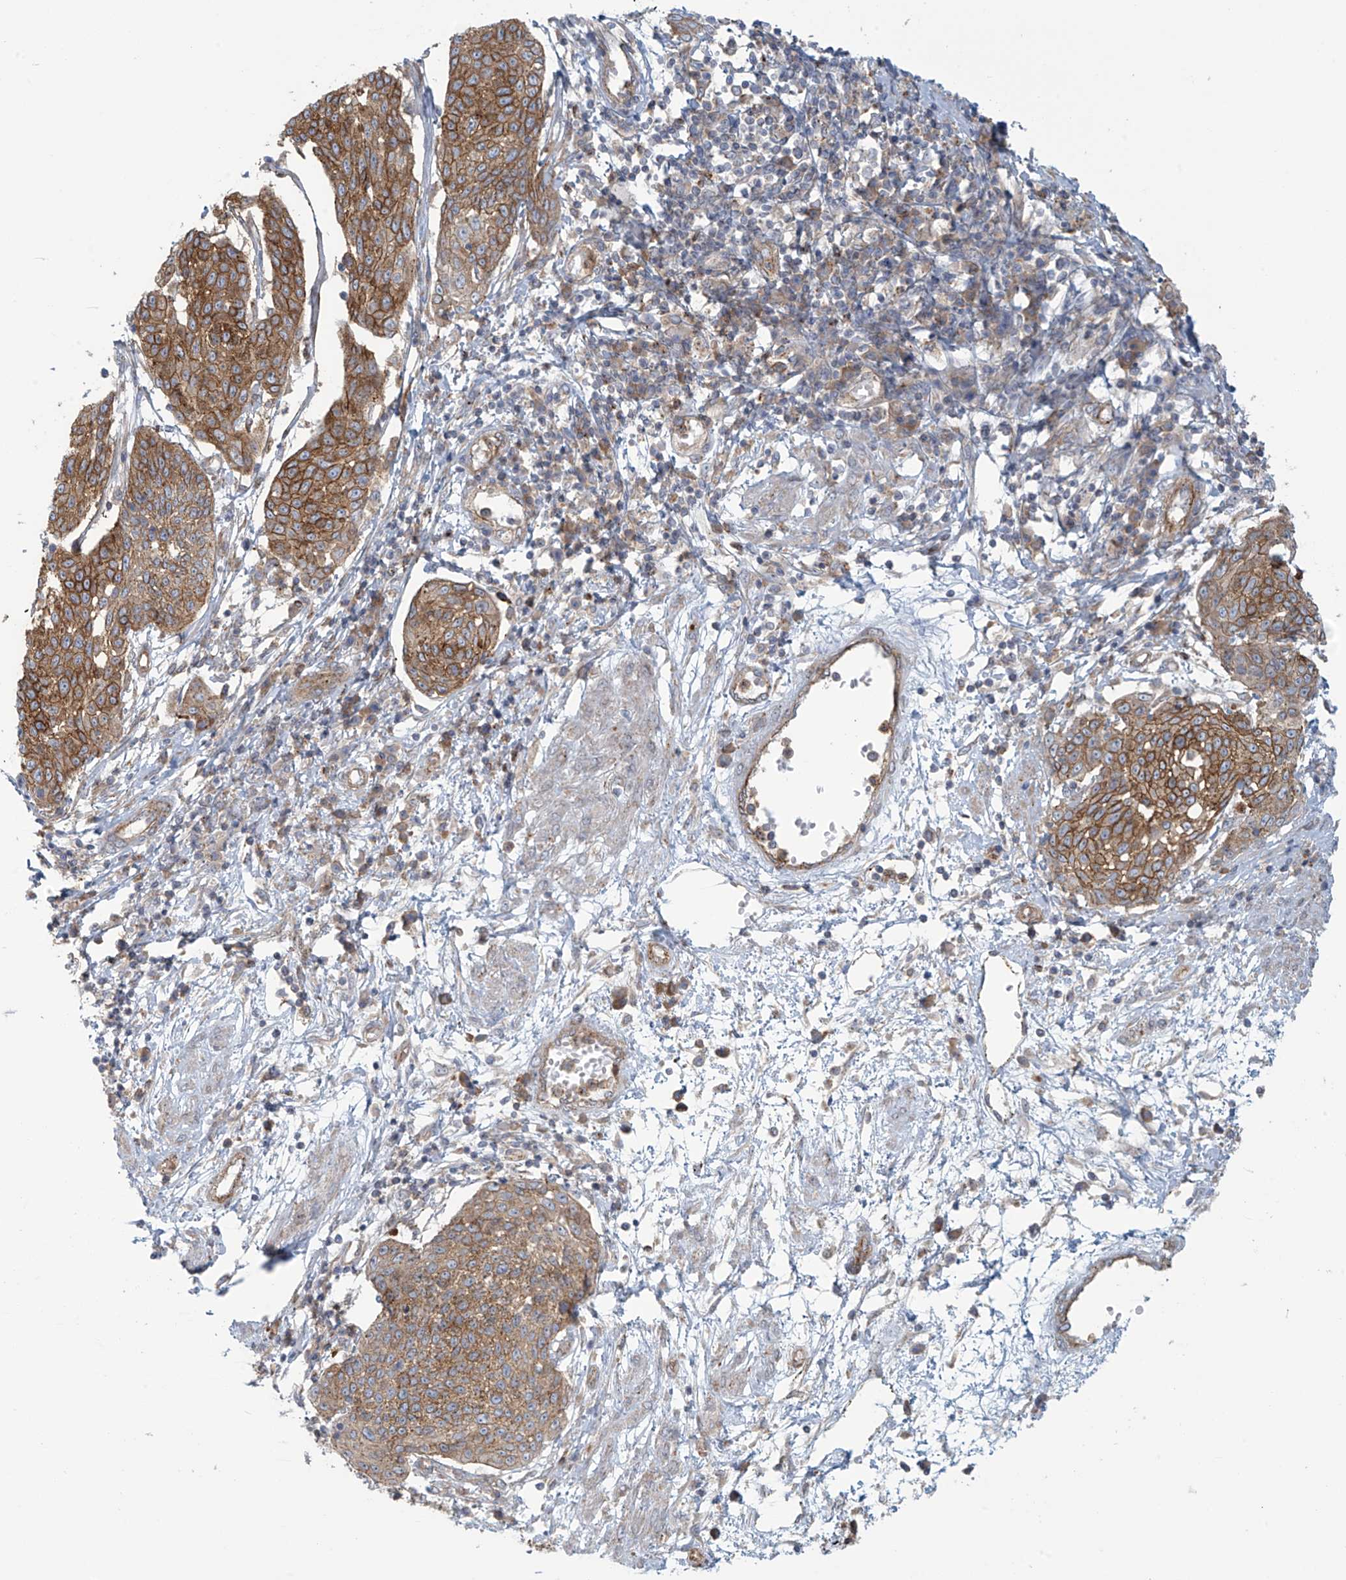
{"staining": {"intensity": "moderate", "quantity": ">75%", "location": "cytoplasmic/membranous"}, "tissue": "cervical cancer", "cell_type": "Tumor cells", "image_type": "cancer", "snomed": [{"axis": "morphology", "description": "Squamous cell carcinoma, NOS"}, {"axis": "topography", "description": "Cervix"}], "caption": "The image displays staining of cervical cancer (squamous cell carcinoma), revealing moderate cytoplasmic/membranous protein positivity (brown color) within tumor cells.", "gene": "LZTS3", "patient": {"sex": "female", "age": 34}}